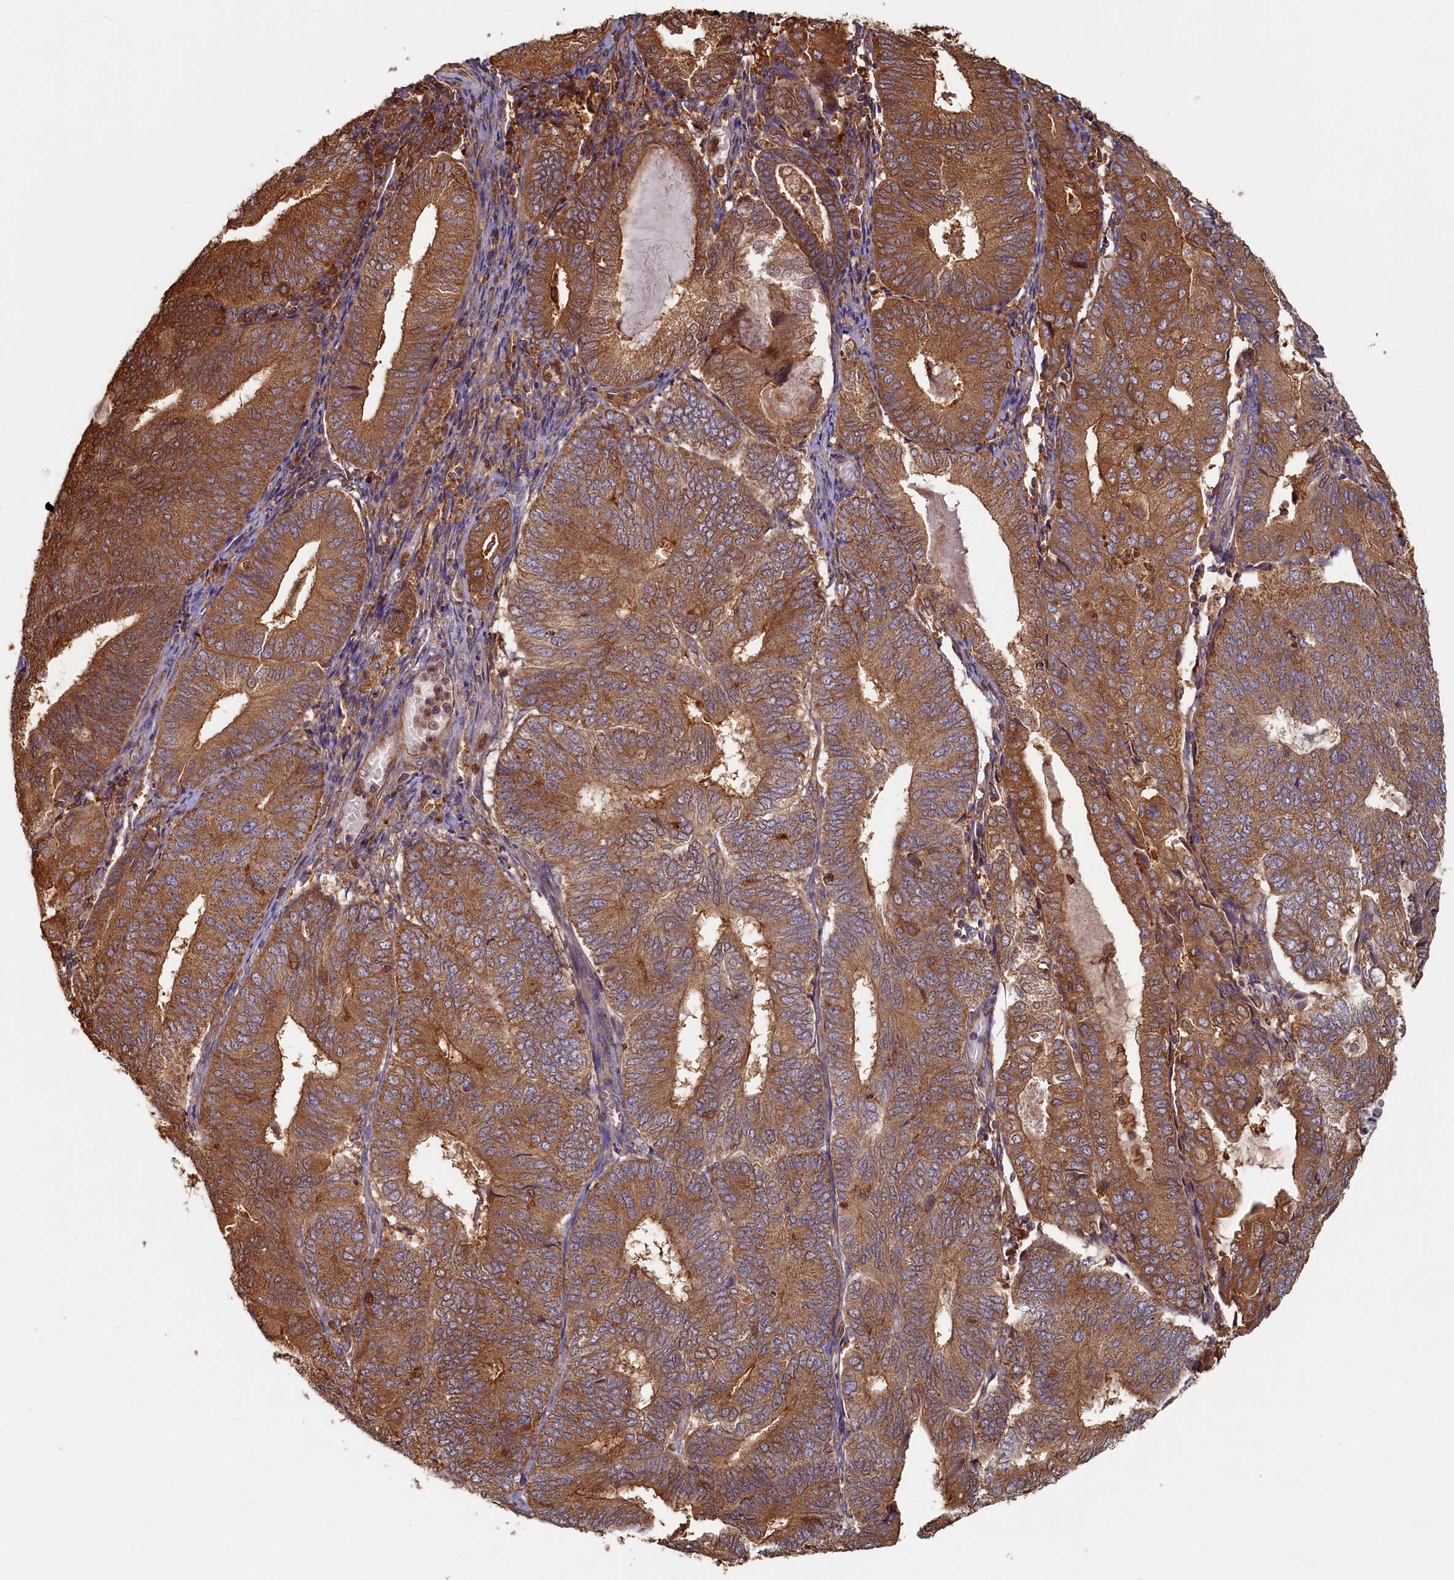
{"staining": {"intensity": "strong", "quantity": ">75%", "location": "cytoplasmic/membranous"}, "tissue": "endometrial cancer", "cell_type": "Tumor cells", "image_type": "cancer", "snomed": [{"axis": "morphology", "description": "Adenocarcinoma, NOS"}, {"axis": "topography", "description": "Endometrium"}], "caption": "Immunohistochemistry (IHC) micrograph of endometrial adenocarcinoma stained for a protein (brown), which exhibits high levels of strong cytoplasmic/membranous positivity in about >75% of tumor cells.", "gene": "TIMM8B", "patient": {"sex": "female", "age": 81}}